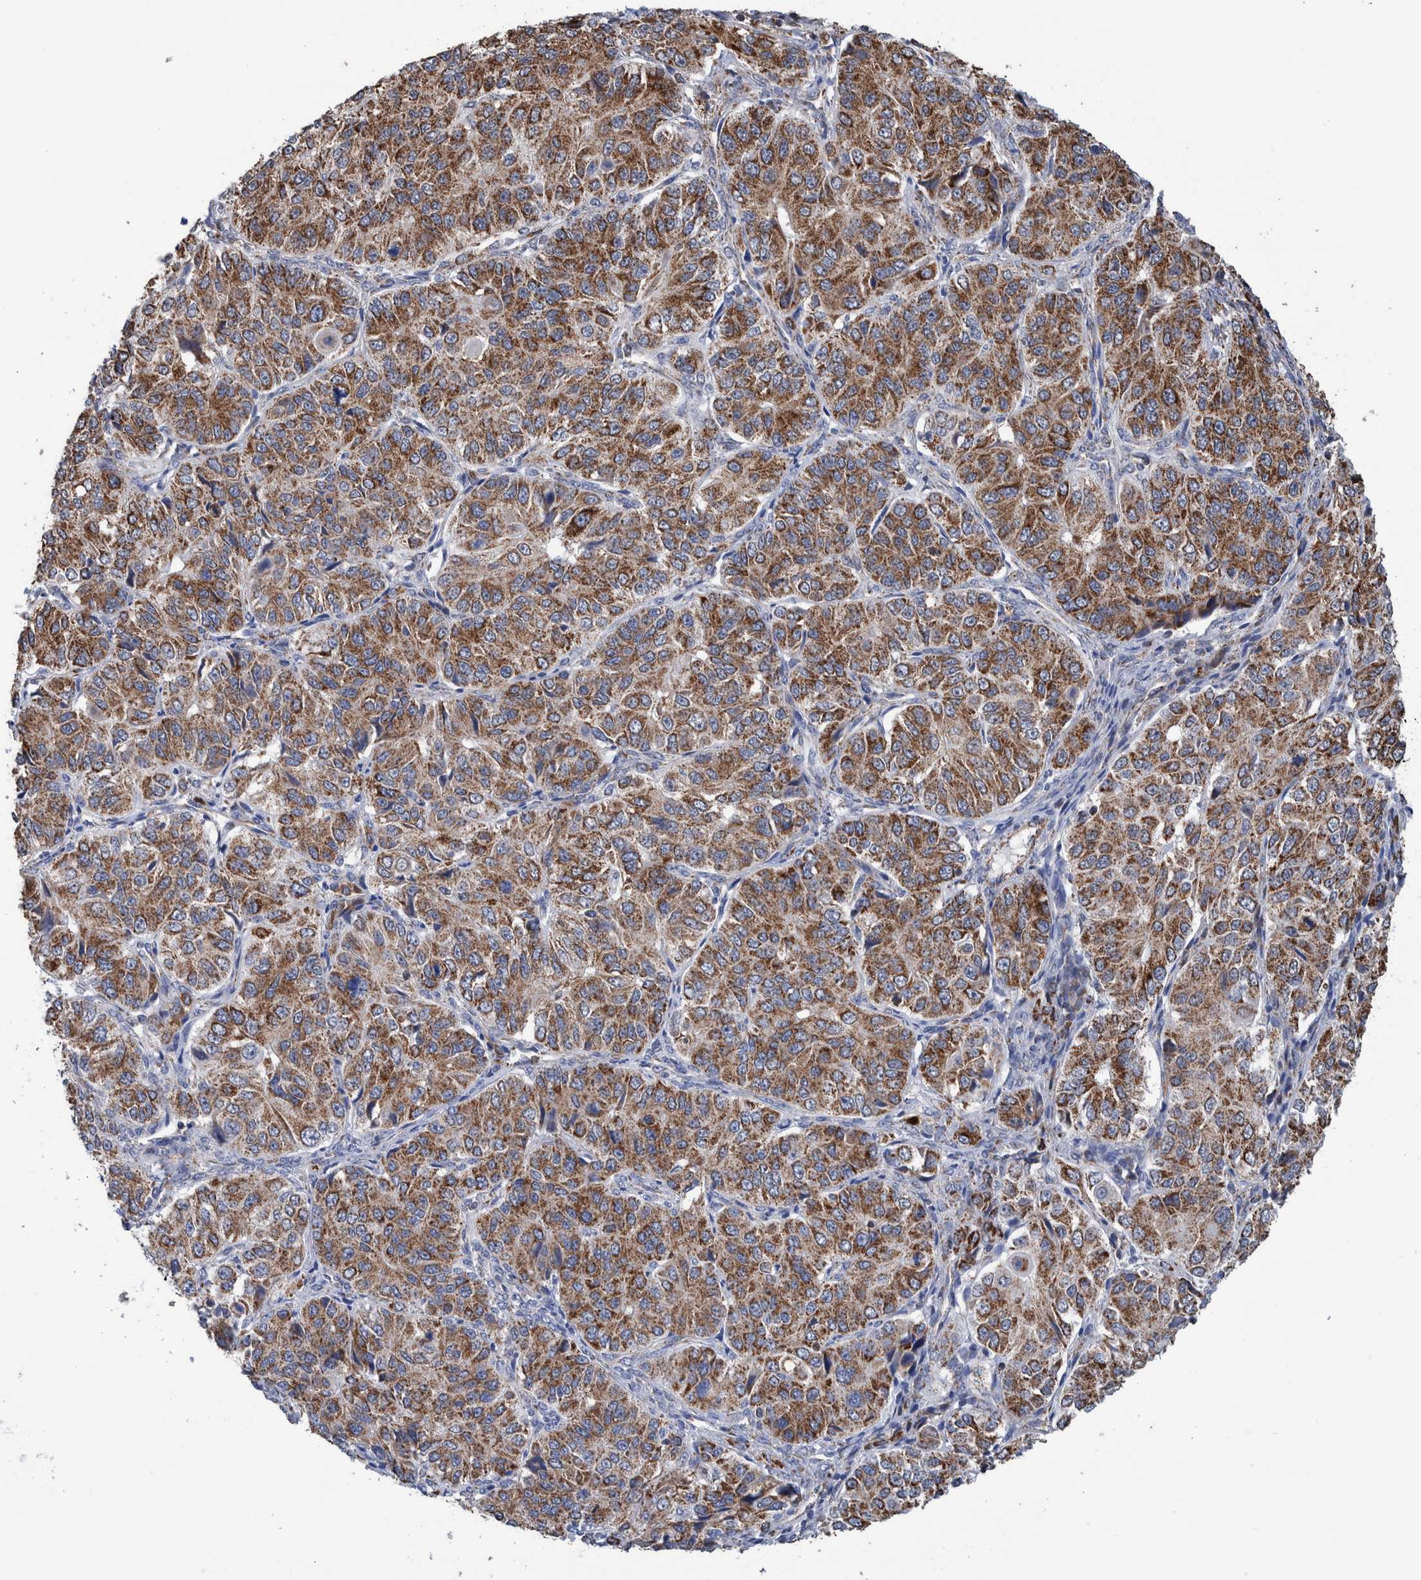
{"staining": {"intensity": "moderate", "quantity": ">75%", "location": "cytoplasmic/membranous"}, "tissue": "ovarian cancer", "cell_type": "Tumor cells", "image_type": "cancer", "snomed": [{"axis": "morphology", "description": "Carcinoma, endometroid"}, {"axis": "topography", "description": "Ovary"}], "caption": "A micrograph of endometroid carcinoma (ovarian) stained for a protein demonstrates moderate cytoplasmic/membranous brown staining in tumor cells.", "gene": "DECR1", "patient": {"sex": "female", "age": 51}}